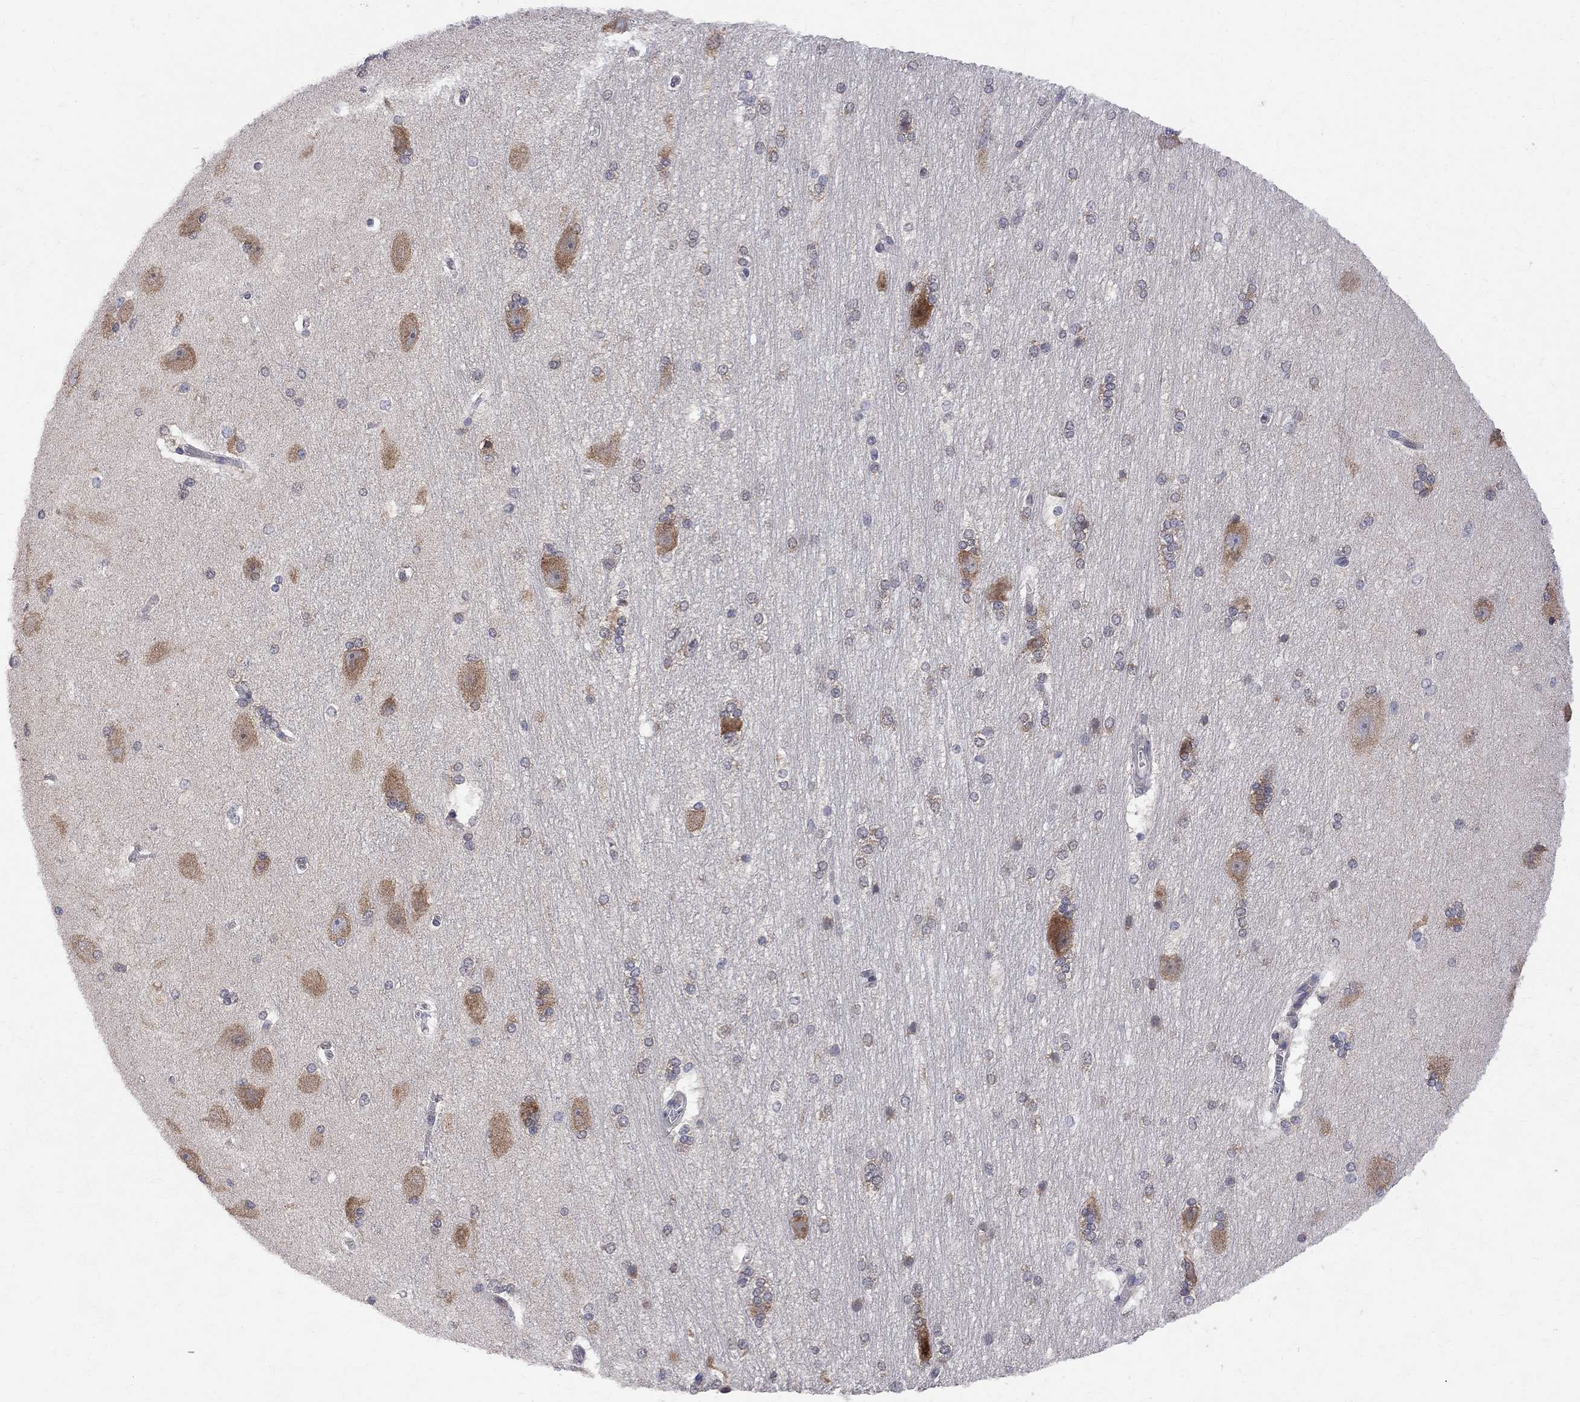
{"staining": {"intensity": "moderate", "quantity": "<25%", "location": "cytoplasmic/membranous"}, "tissue": "hippocampus", "cell_type": "Glial cells", "image_type": "normal", "snomed": [{"axis": "morphology", "description": "Normal tissue, NOS"}, {"axis": "topography", "description": "Cerebral cortex"}, {"axis": "topography", "description": "Hippocampus"}], "caption": "Protein expression by IHC displays moderate cytoplasmic/membranous positivity in about <25% of glial cells in normal hippocampus.", "gene": "CNOT11", "patient": {"sex": "female", "age": 19}}